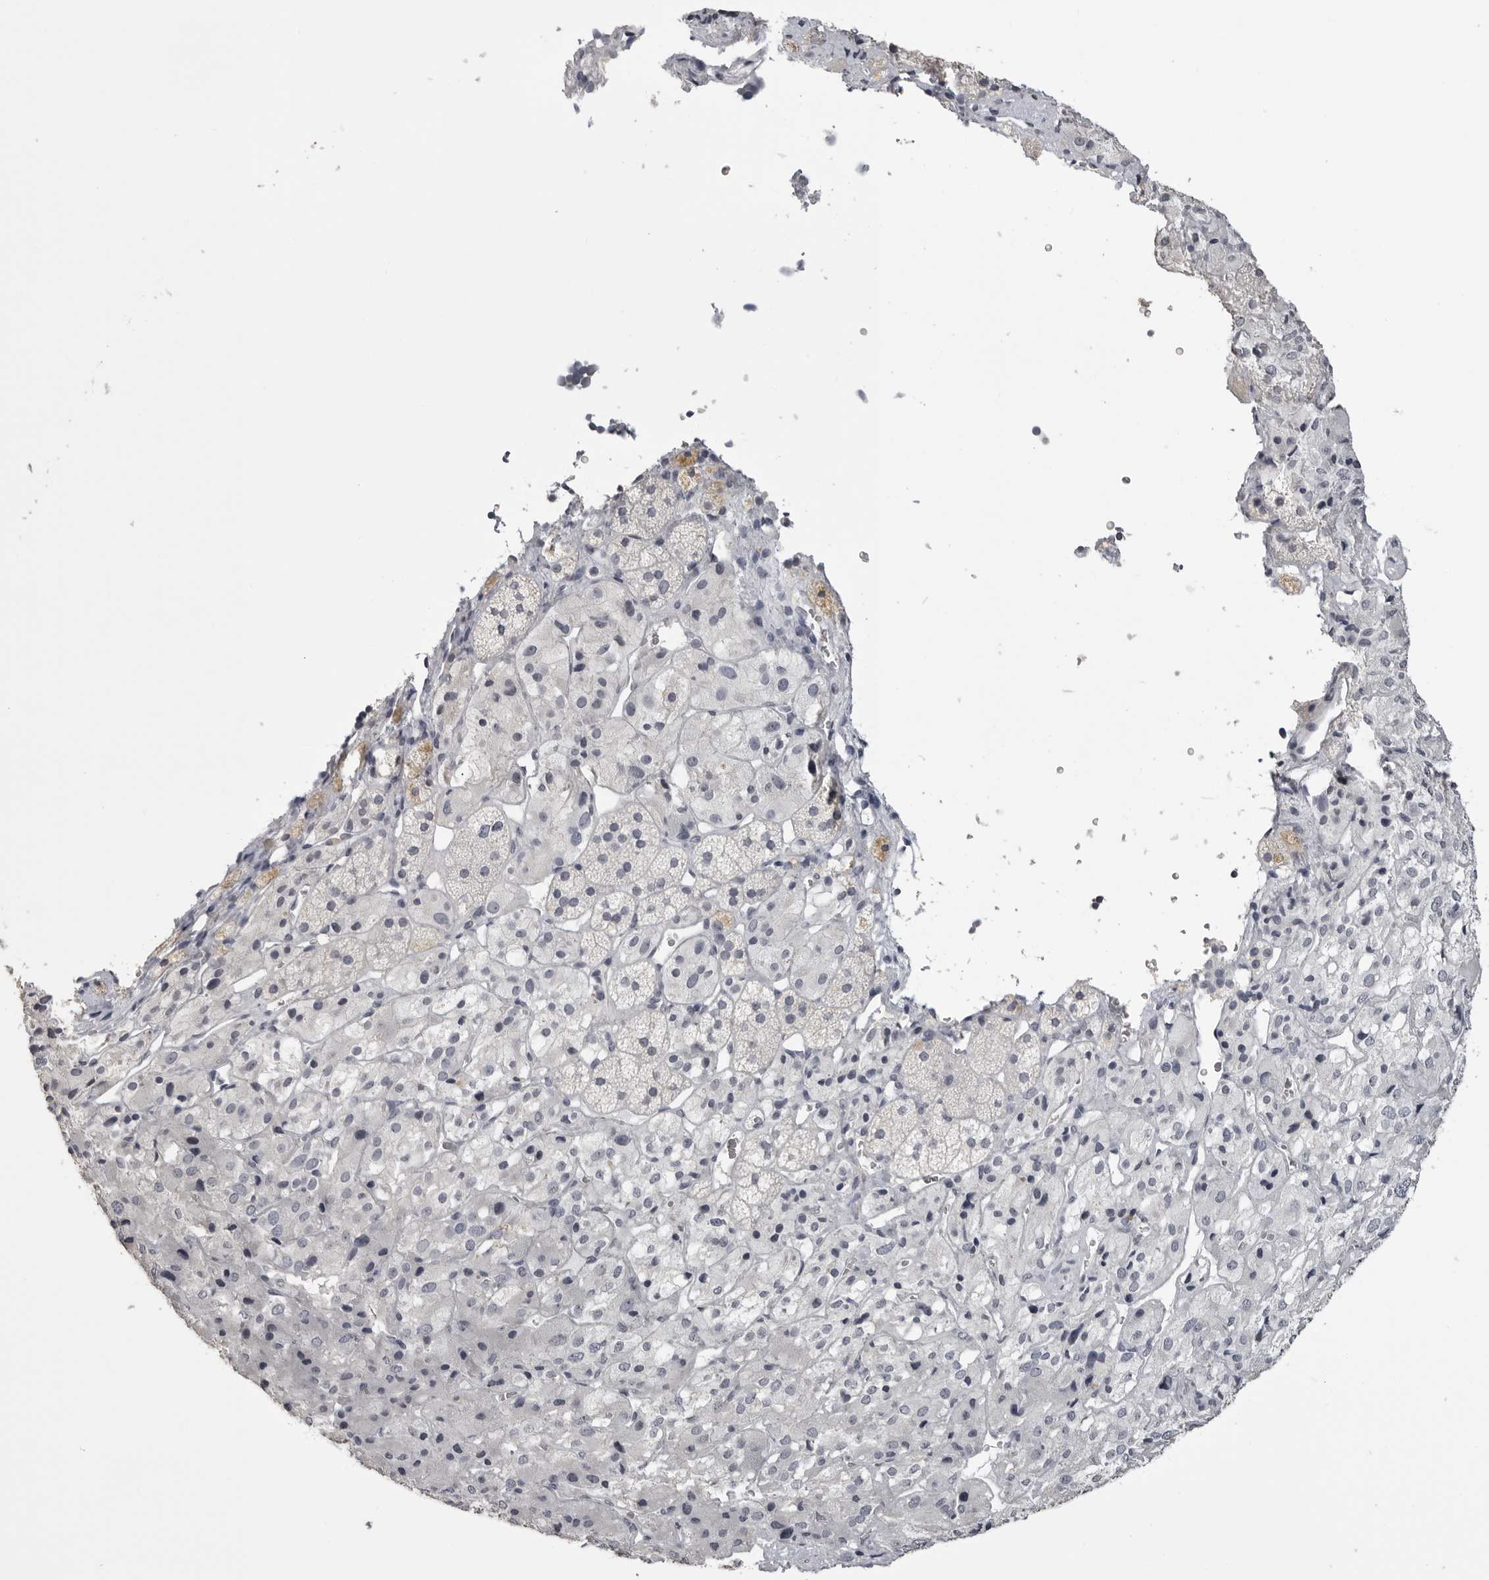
{"staining": {"intensity": "weak", "quantity": "<25%", "location": "cytoplasmic/membranous"}, "tissue": "adrenal gland", "cell_type": "Glandular cells", "image_type": "normal", "snomed": [{"axis": "morphology", "description": "Normal tissue, NOS"}, {"axis": "topography", "description": "Adrenal gland"}], "caption": "This is a micrograph of immunohistochemistry (IHC) staining of normal adrenal gland, which shows no staining in glandular cells. The staining was performed using DAB (3,3'-diaminobenzidine) to visualize the protein expression in brown, while the nuclei were stained in blue with hematoxylin (Magnification: 20x).", "gene": "GPN2", "patient": {"sex": "female", "age": 44}}